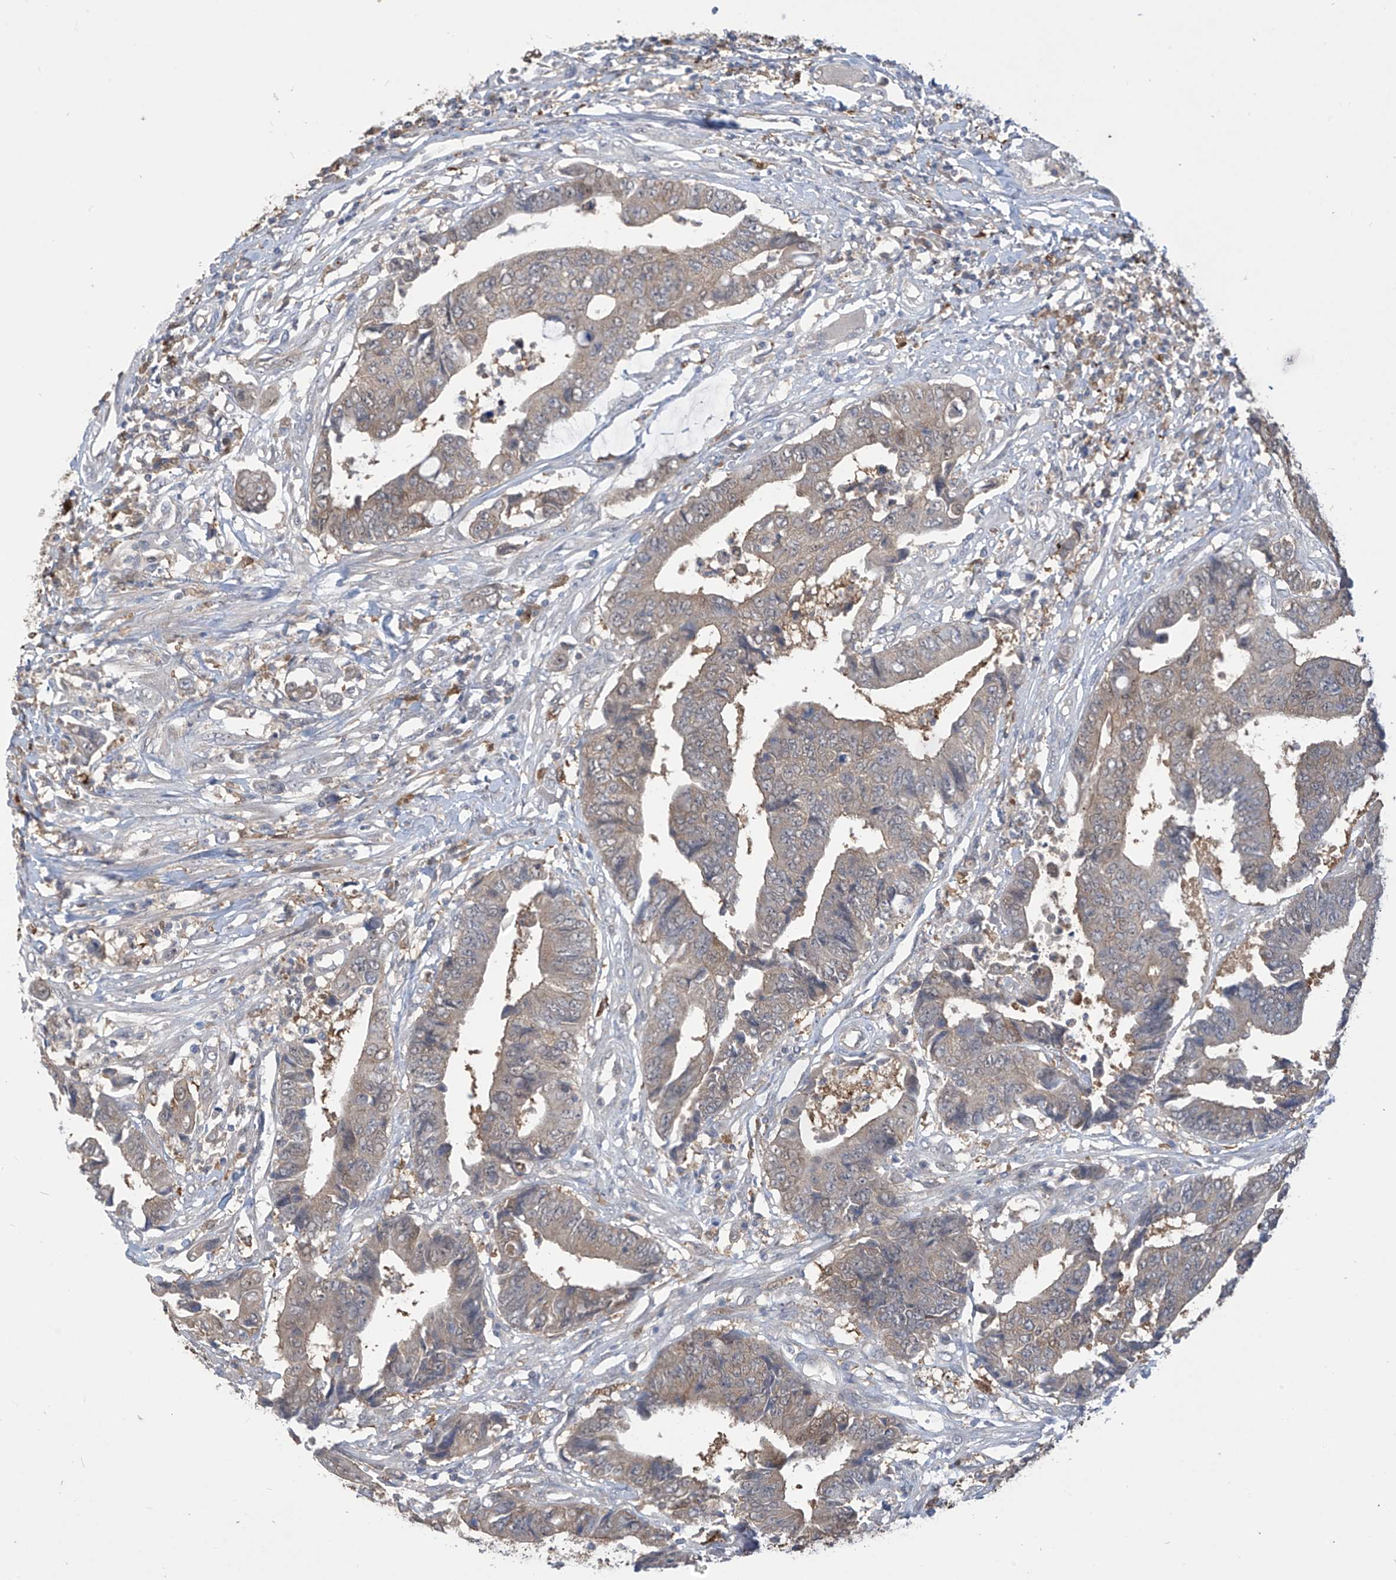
{"staining": {"intensity": "weak", "quantity": ">75%", "location": "cytoplasmic/membranous"}, "tissue": "colorectal cancer", "cell_type": "Tumor cells", "image_type": "cancer", "snomed": [{"axis": "morphology", "description": "Adenocarcinoma, NOS"}, {"axis": "topography", "description": "Rectum"}], "caption": "This is an image of immunohistochemistry staining of colorectal cancer (adenocarcinoma), which shows weak expression in the cytoplasmic/membranous of tumor cells.", "gene": "IDH1", "patient": {"sex": "male", "age": 84}}